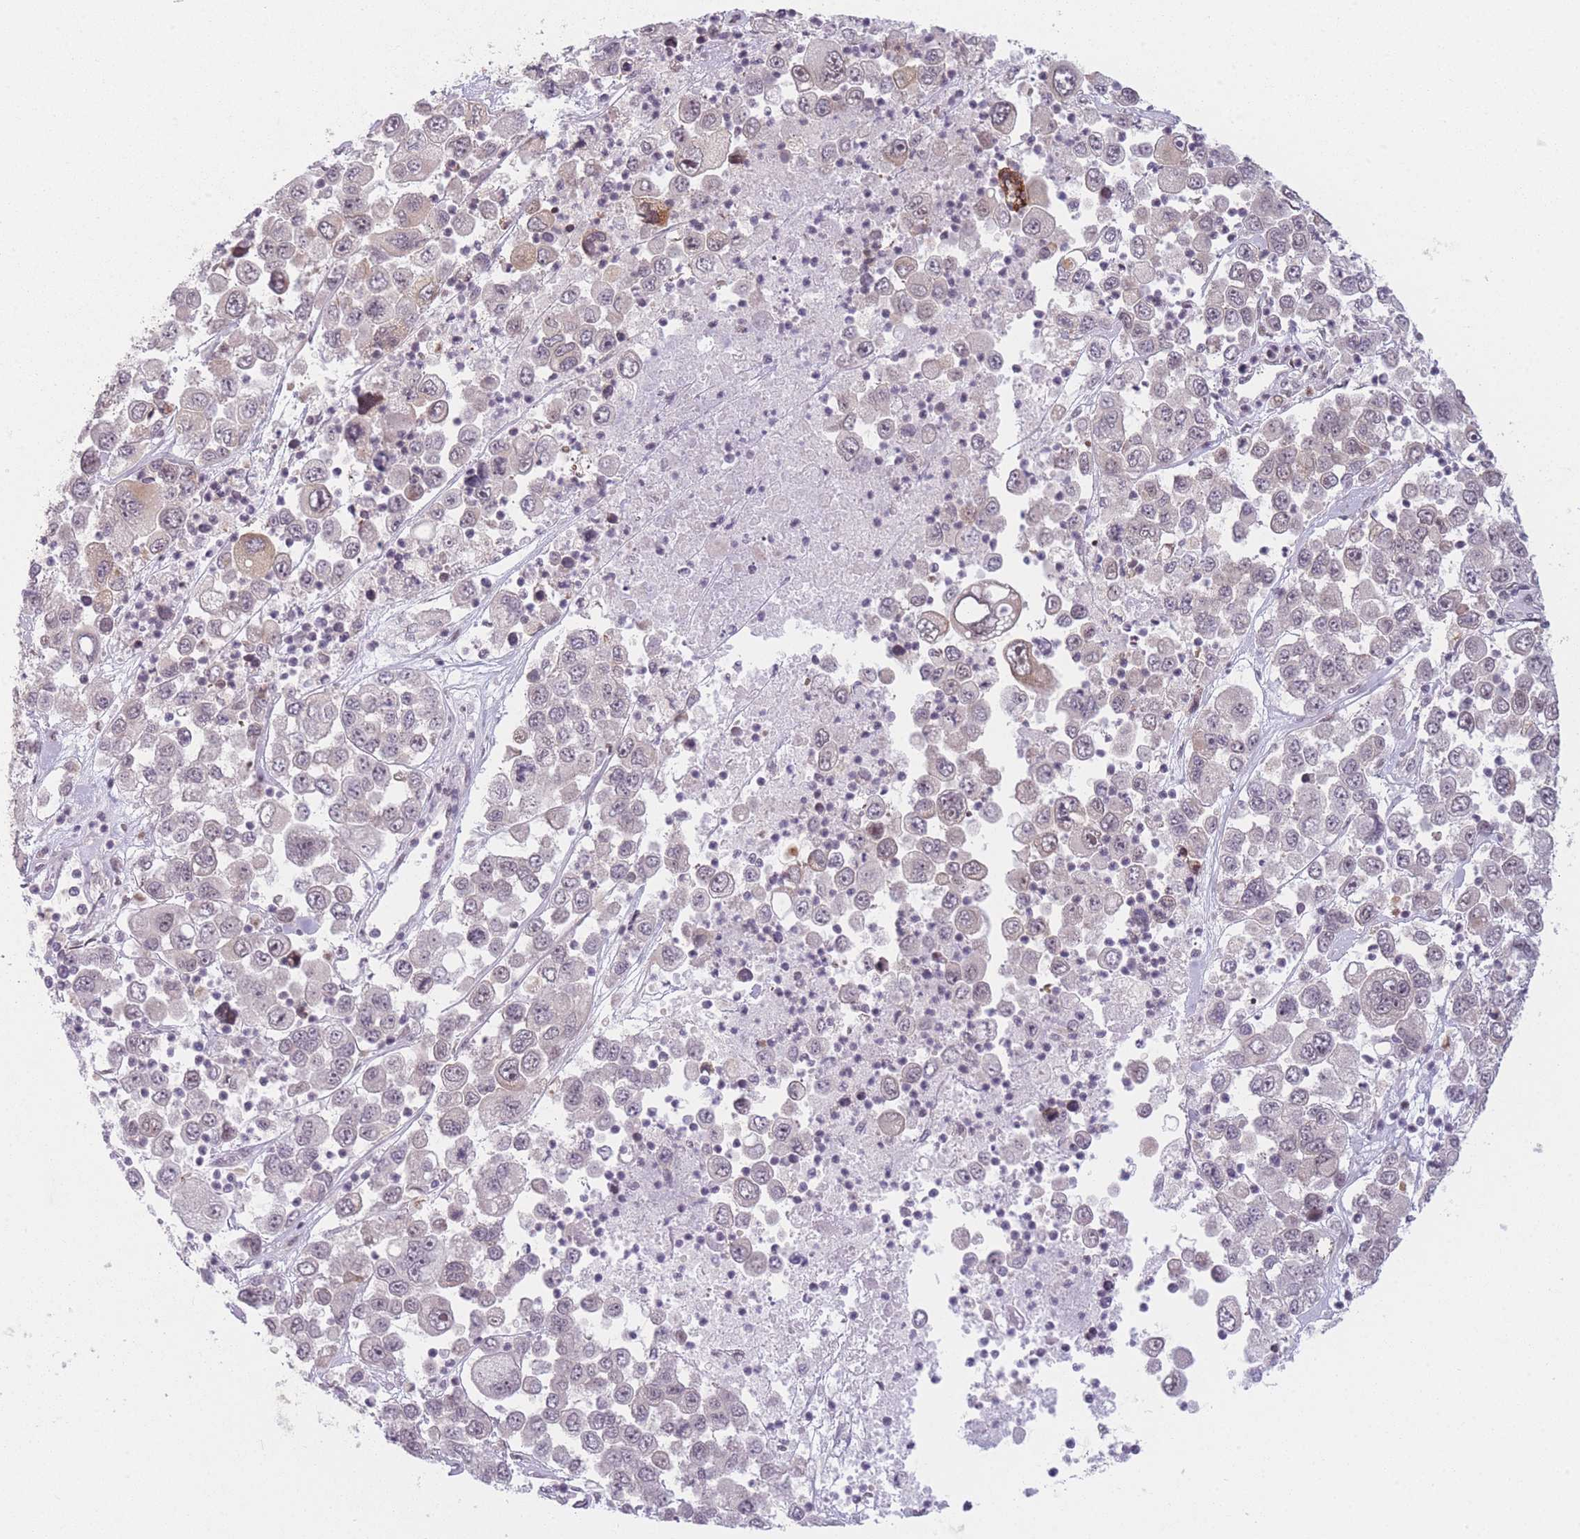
{"staining": {"intensity": "negative", "quantity": "none", "location": "none"}, "tissue": "melanoma", "cell_type": "Tumor cells", "image_type": "cancer", "snomed": [{"axis": "morphology", "description": "Malignant melanoma, Metastatic site"}, {"axis": "topography", "description": "Lymph node"}], "caption": "High power microscopy photomicrograph of an immunohistochemistry image of melanoma, revealing no significant expression in tumor cells.", "gene": "SUPT6H", "patient": {"sex": "female", "age": 54}}